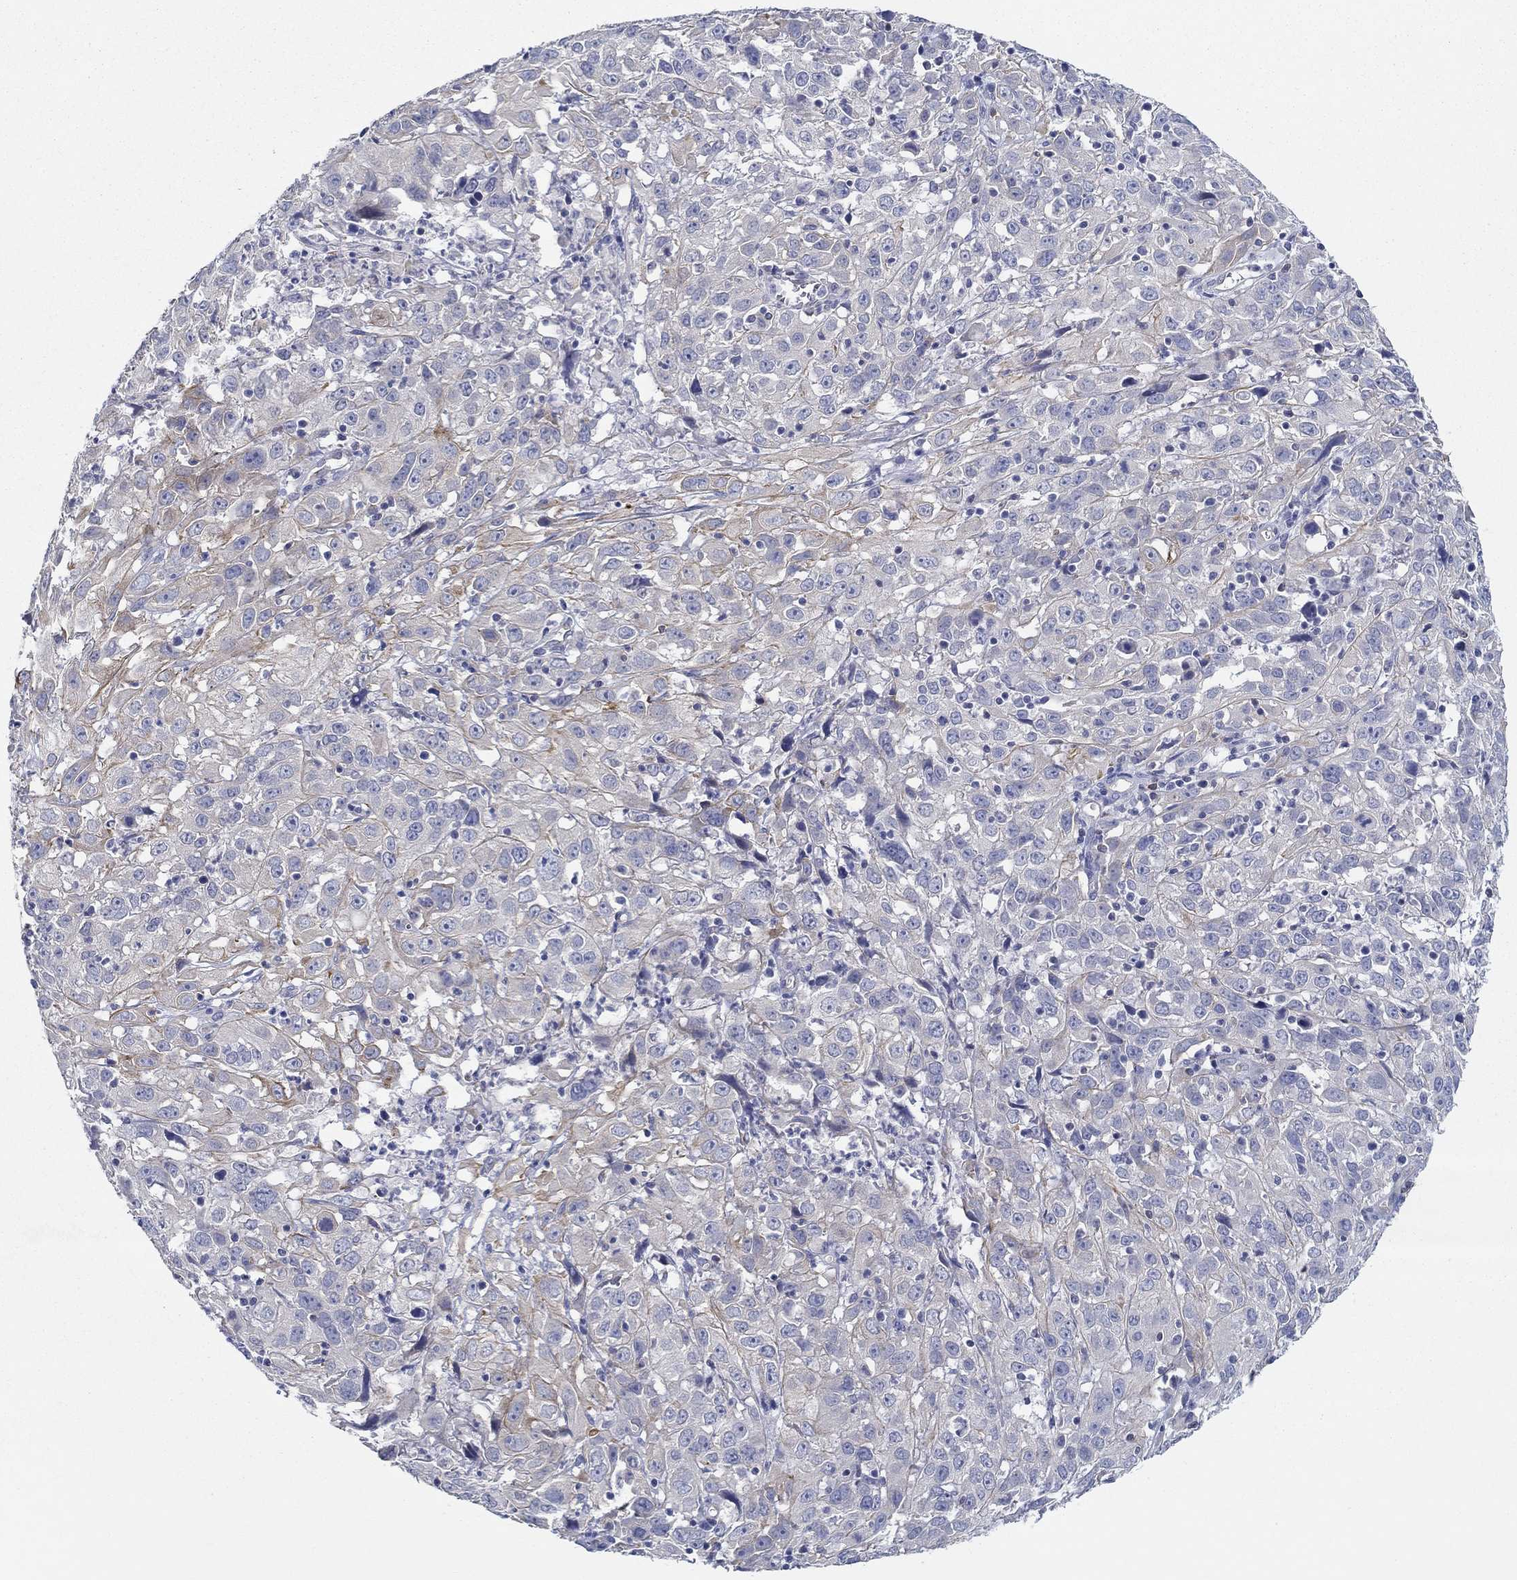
{"staining": {"intensity": "weak", "quantity": "25%-75%", "location": "cytoplasmic/membranous"}, "tissue": "cervical cancer", "cell_type": "Tumor cells", "image_type": "cancer", "snomed": [{"axis": "morphology", "description": "Squamous cell carcinoma, NOS"}, {"axis": "topography", "description": "Cervix"}], "caption": "Squamous cell carcinoma (cervical) was stained to show a protein in brown. There is low levels of weak cytoplasmic/membranous expression in approximately 25%-75% of tumor cells.", "gene": "ERMP1", "patient": {"sex": "female", "age": 32}}